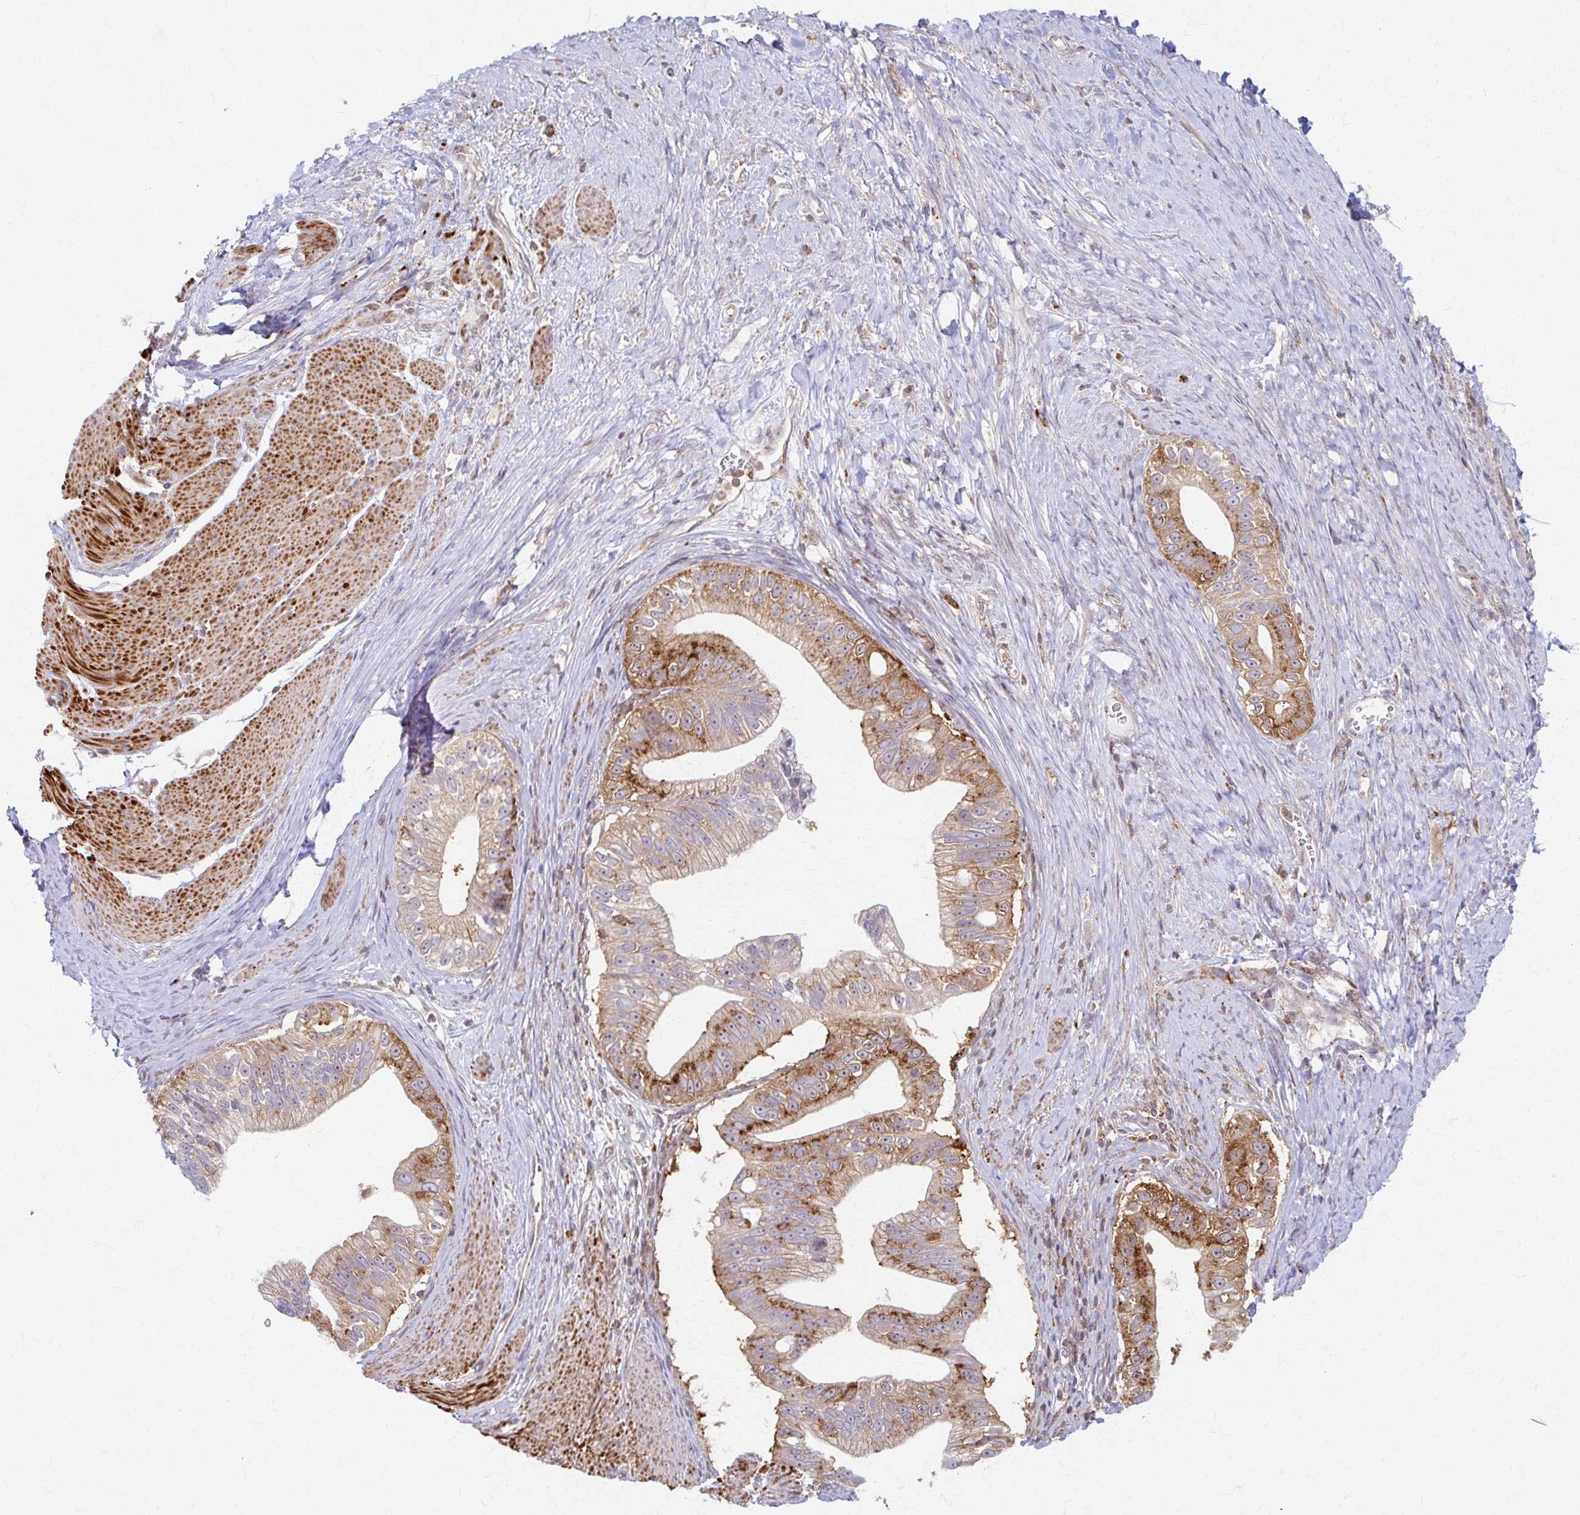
{"staining": {"intensity": "moderate", "quantity": ">75%", "location": "cytoplasmic/membranous"}, "tissue": "pancreatic cancer", "cell_type": "Tumor cells", "image_type": "cancer", "snomed": [{"axis": "morphology", "description": "Adenocarcinoma, NOS"}, {"axis": "topography", "description": "Pancreas"}], "caption": "High-power microscopy captured an IHC photomicrograph of pancreatic cancer (adenocarcinoma), revealing moderate cytoplasmic/membranous expression in about >75% of tumor cells.", "gene": "ARHGAP35", "patient": {"sex": "male", "age": 70}}